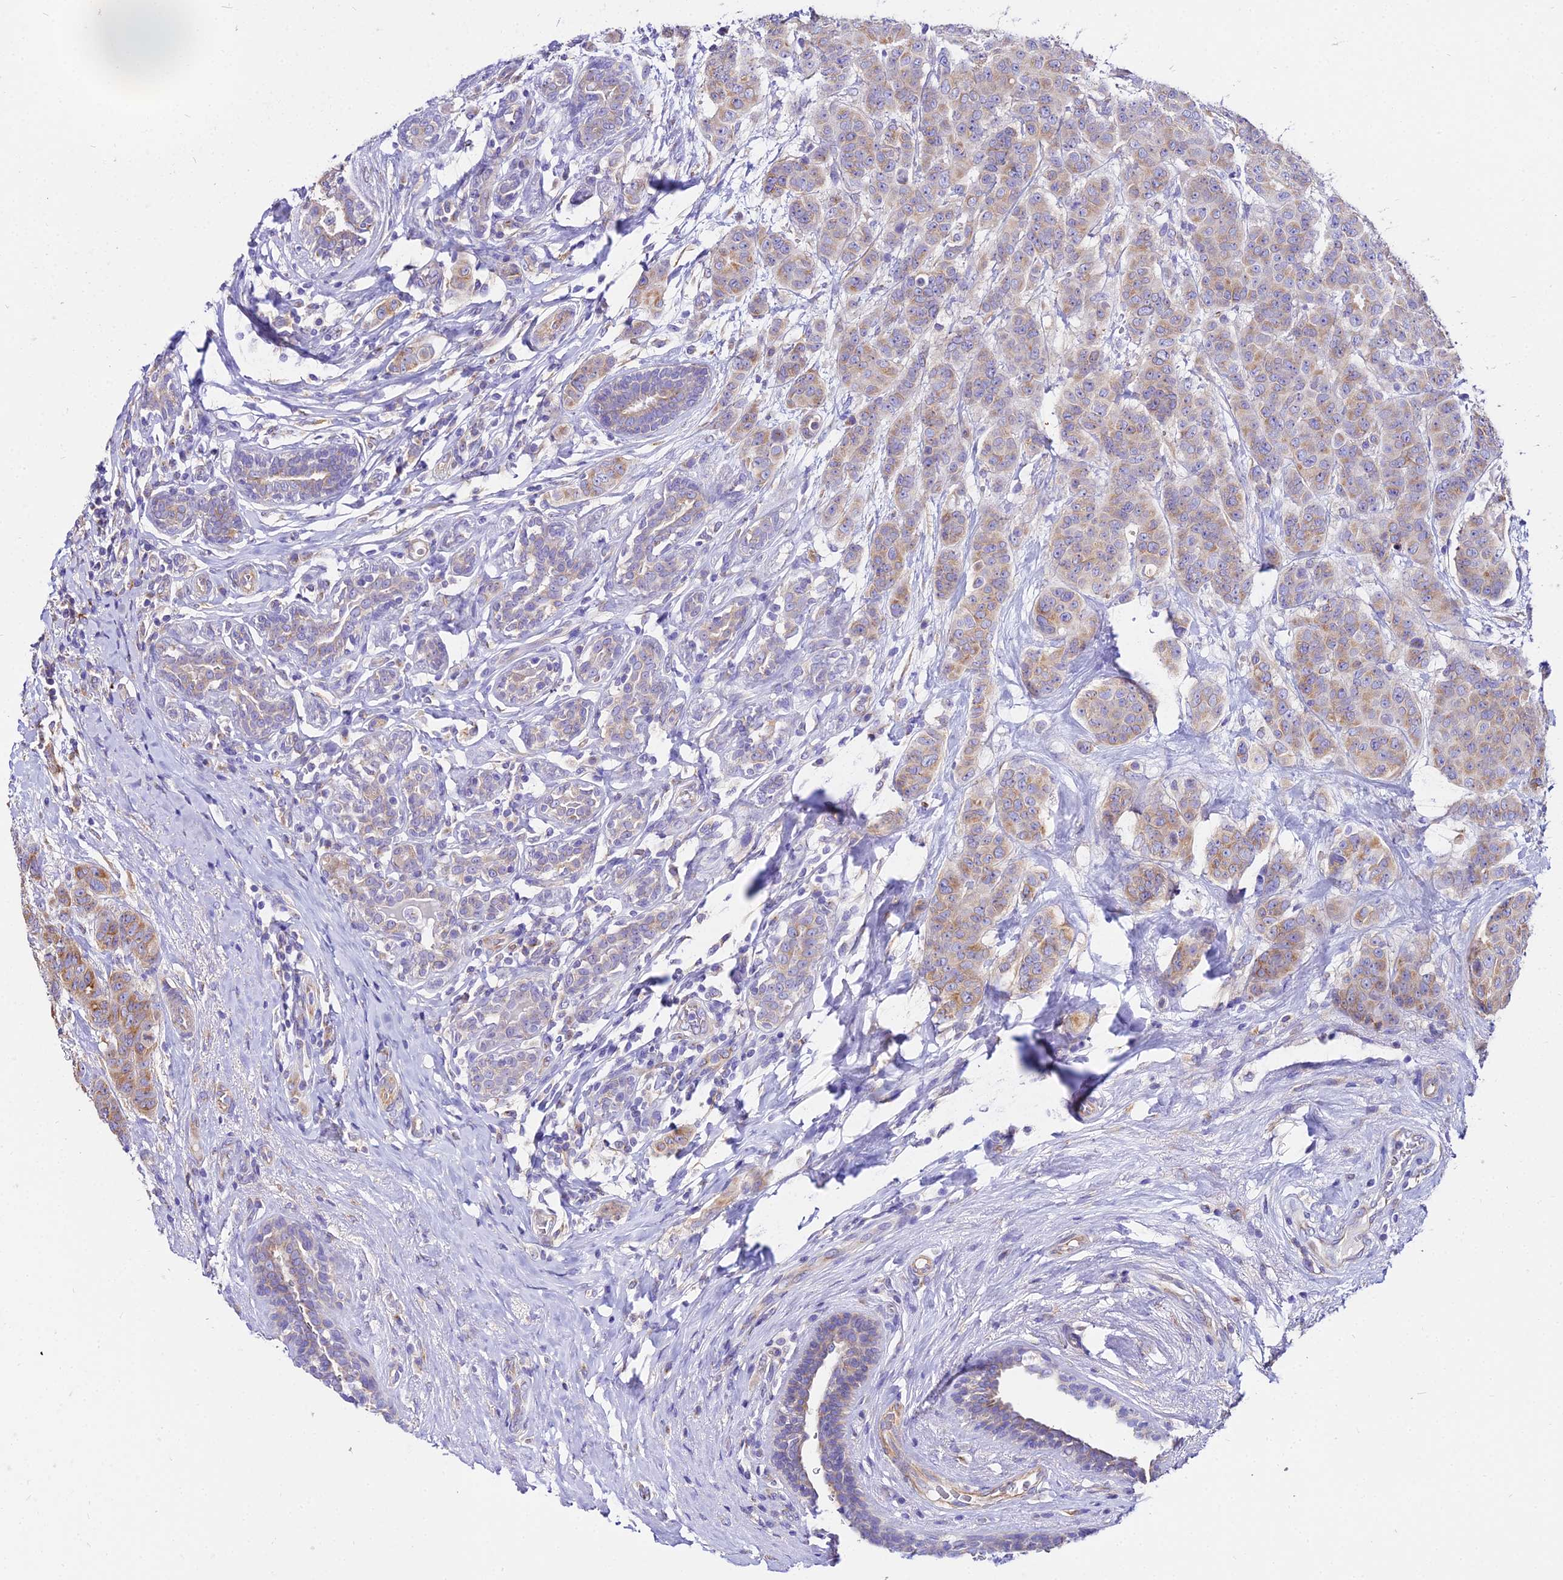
{"staining": {"intensity": "moderate", "quantity": "<25%", "location": "cytoplasmic/membranous"}, "tissue": "breast cancer", "cell_type": "Tumor cells", "image_type": "cancer", "snomed": [{"axis": "morphology", "description": "Duct carcinoma"}, {"axis": "topography", "description": "Breast"}], "caption": "Breast intraductal carcinoma stained with a brown dye demonstrates moderate cytoplasmic/membranous positive positivity in approximately <25% of tumor cells.", "gene": "TUBA3D", "patient": {"sex": "female", "age": 40}}